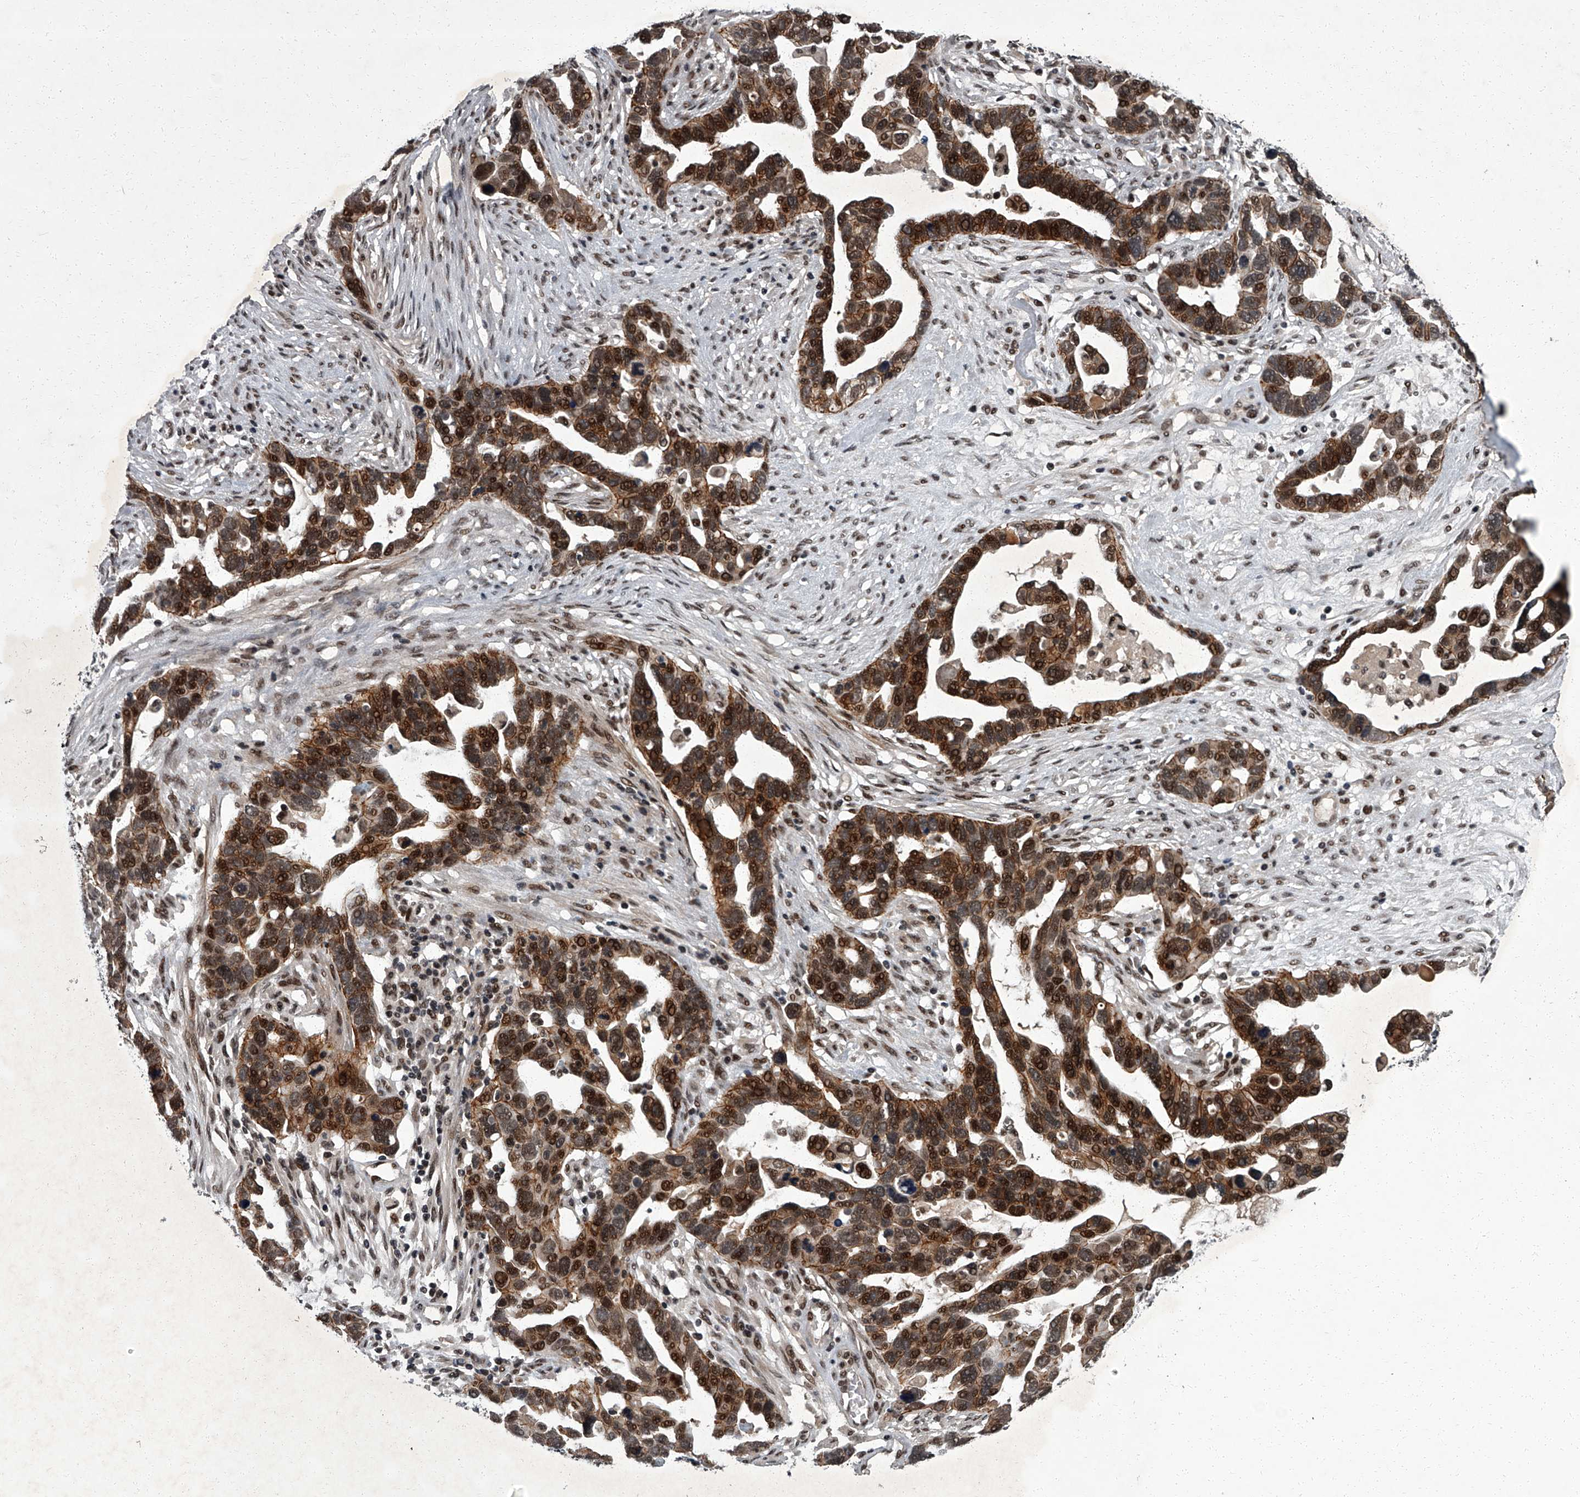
{"staining": {"intensity": "moderate", "quantity": ">75%", "location": "cytoplasmic/membranous,nuclear"}, "tissue": "ovarian cancer", "cell_type": "Tumor cells", "image_type": "cancer", "snomed": [{"axis": "morphology", "description": "Cystadenocarcinoma, serous, NOS"}, {"axis": "topography", "description": "Ovary"}], "caption": "A medium amount of moderate cytoplasmic/membranous and nuclear staining is present in about >75% of tumor cells in ovarian serous cystadenocarcinoma tissue. The staining was performed using DAB (3,3'-diaminobenzidine), with brown indicating positive protein expression. Nuclei are stained blue with hematoxylin.", "gene": "ZNF518B", "patient": {"sex": "female", "age": 54}}